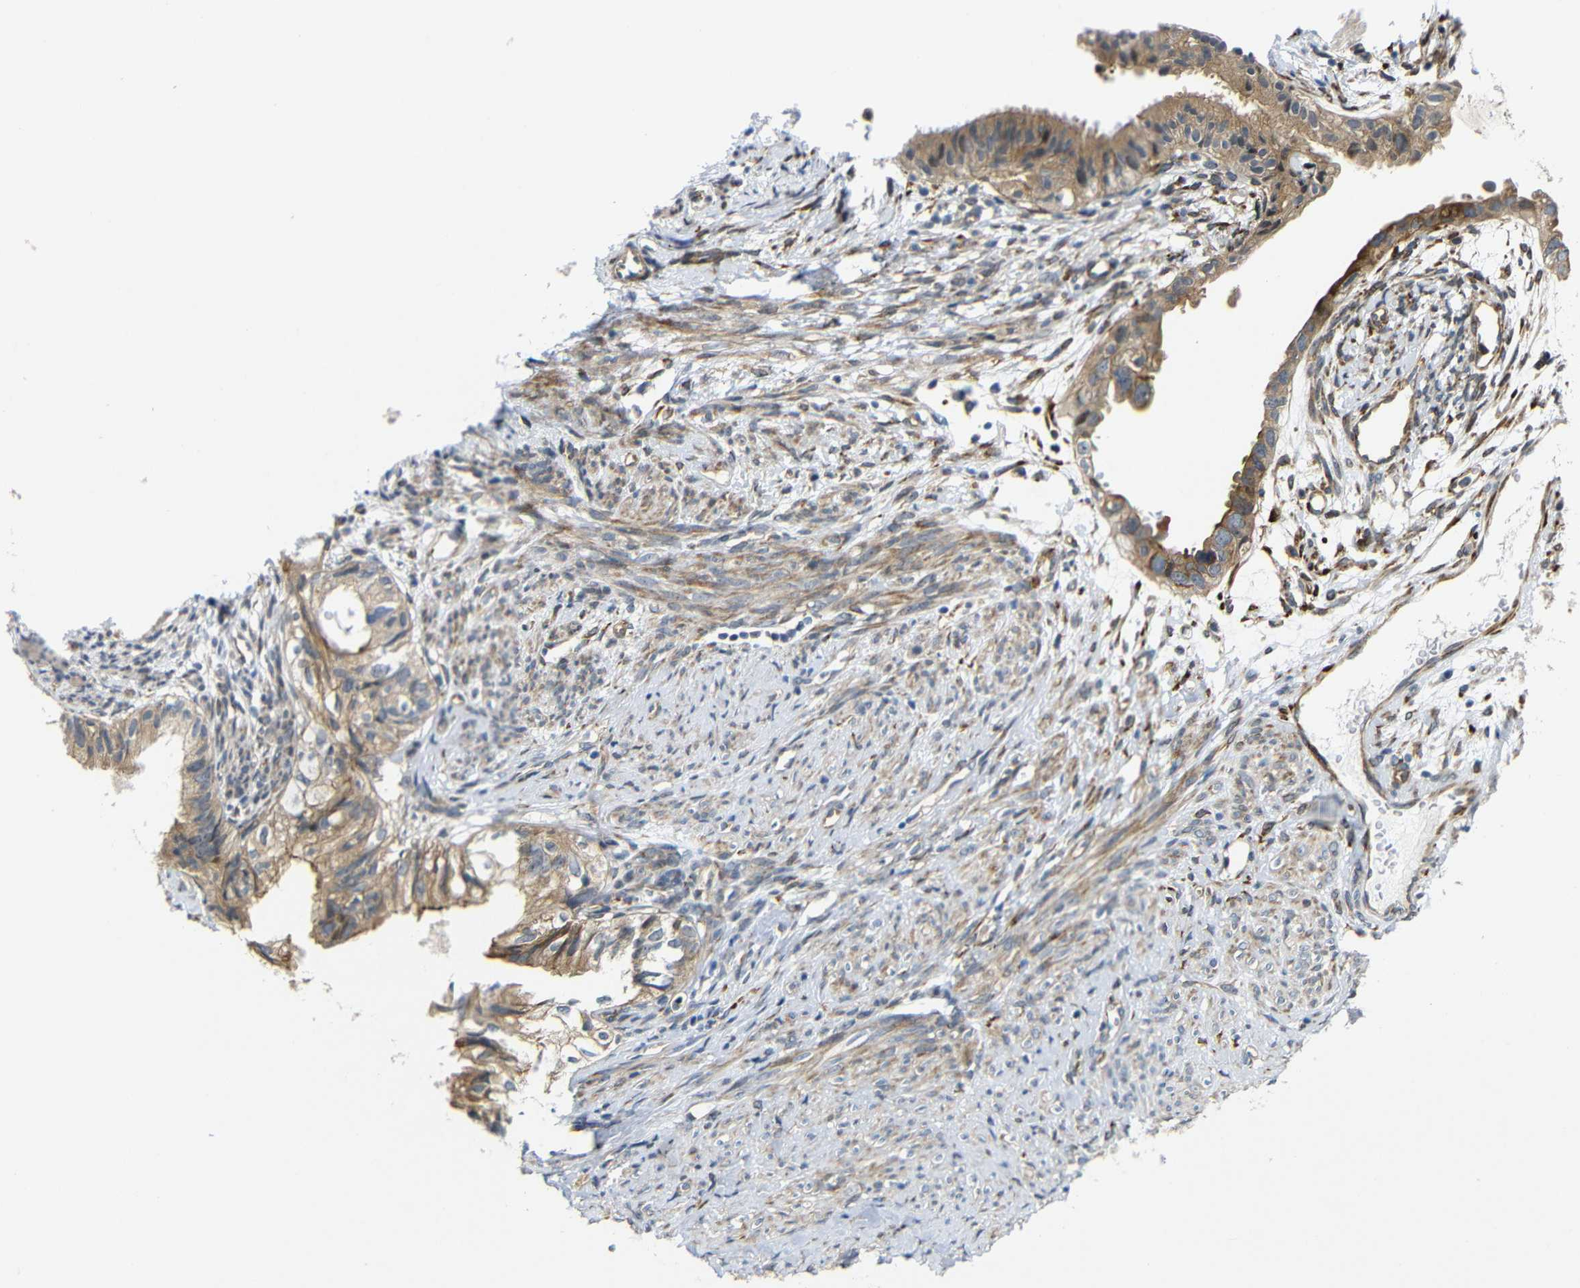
{"staining": {"intensity": "moderate", "quantity": ">75%", "location": "cytoplasmic/membranous"}, "tissue": "cervical cancer", "cell_type": "Tumor cells", "image_type": "cancer", "snomed": [{"axis": "morphology", "description": "Normal tissue, NOS"}, {"axis": "morphology", "description": "Adenocarcinoma, NOS"}, {"axis": "topography", "description": "Cervix"}, {"axis": "topography", "description": "Endometrium"}], "caption": "Adenocarcinoma (cervical) stained for a protein demonstrates moderate cytoplasmic/membranous positivity in tumor cells. Ihc stains the protein in brown and the nuclei are stained blue.", "gene": "P3H2", "patient": {"sex": "female", "age": 86}}